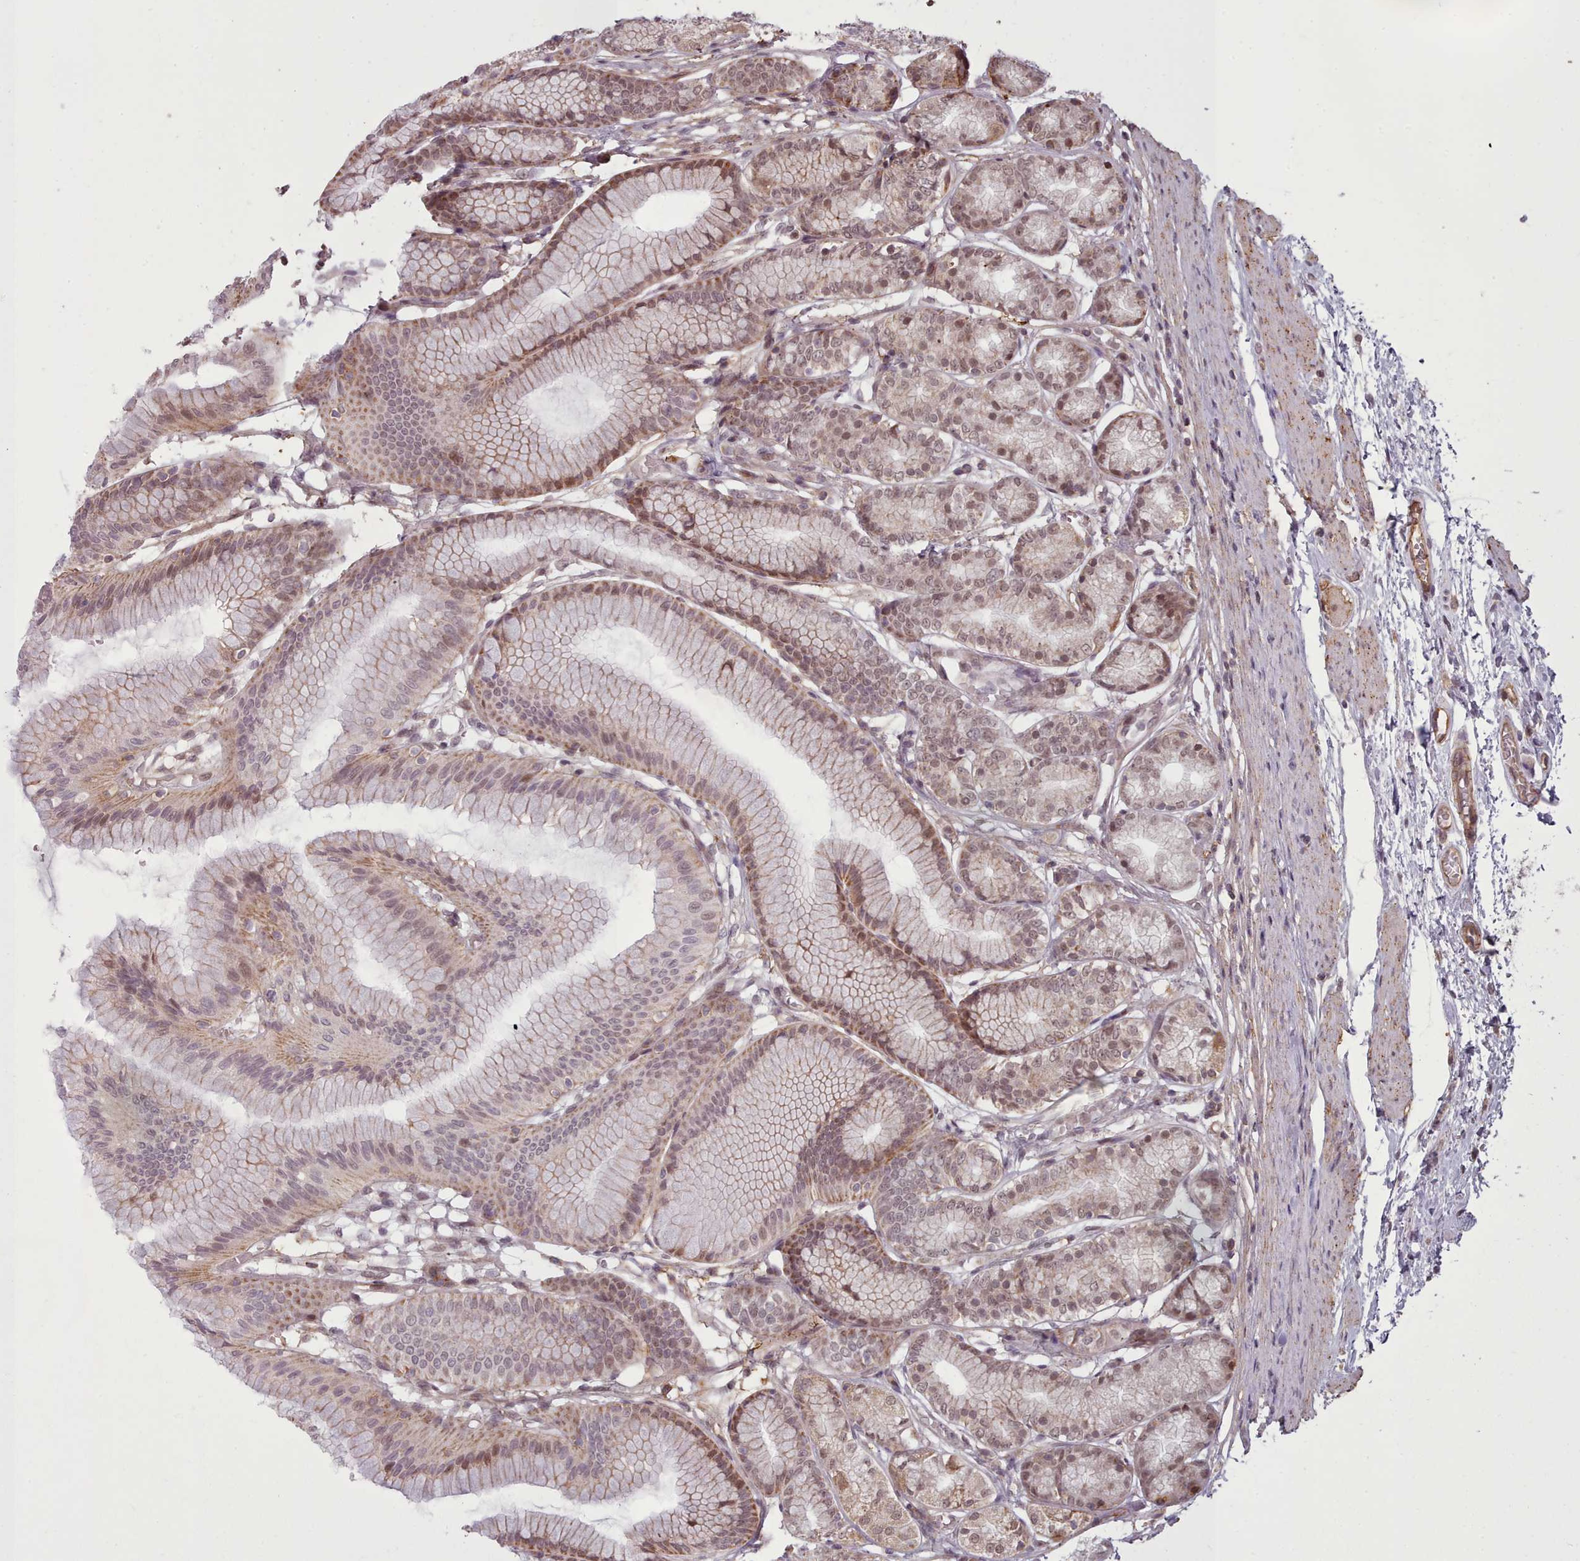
{"staining": {"intensity": "strong", "quantity": "25%-75%", "location": "cytoplasmic/membranous,nuclear"}, "tissue": "stomach", "cell_type": "Glandular cells", "image_type": "normal", "snomed": [{"axis": "morphology", "description": "Normal tissue, NOS"}, {"axis": "morphology", "description": "Adenocarcinoma, NOS"}, {"axis": "morphology", "description": "Adenocarcinoma, High grade"}, {"axis": "topography", "description": "Stomach, upper"}, {"axis": "topography", "description": "Stomach"}], "caption": "High-power microscopy captured an immunohistochemistry (IHC) histopathology image of normal stomach, revealing strong cytoplasmic/membranous,nuclear positivity in approximately 25%-75% of glandular cells. (DAB IHC, brown staining for protein, blue staining for nuclei).", "gene": "ZMYM4", "patient": {"sex": "female", "age": 65}}